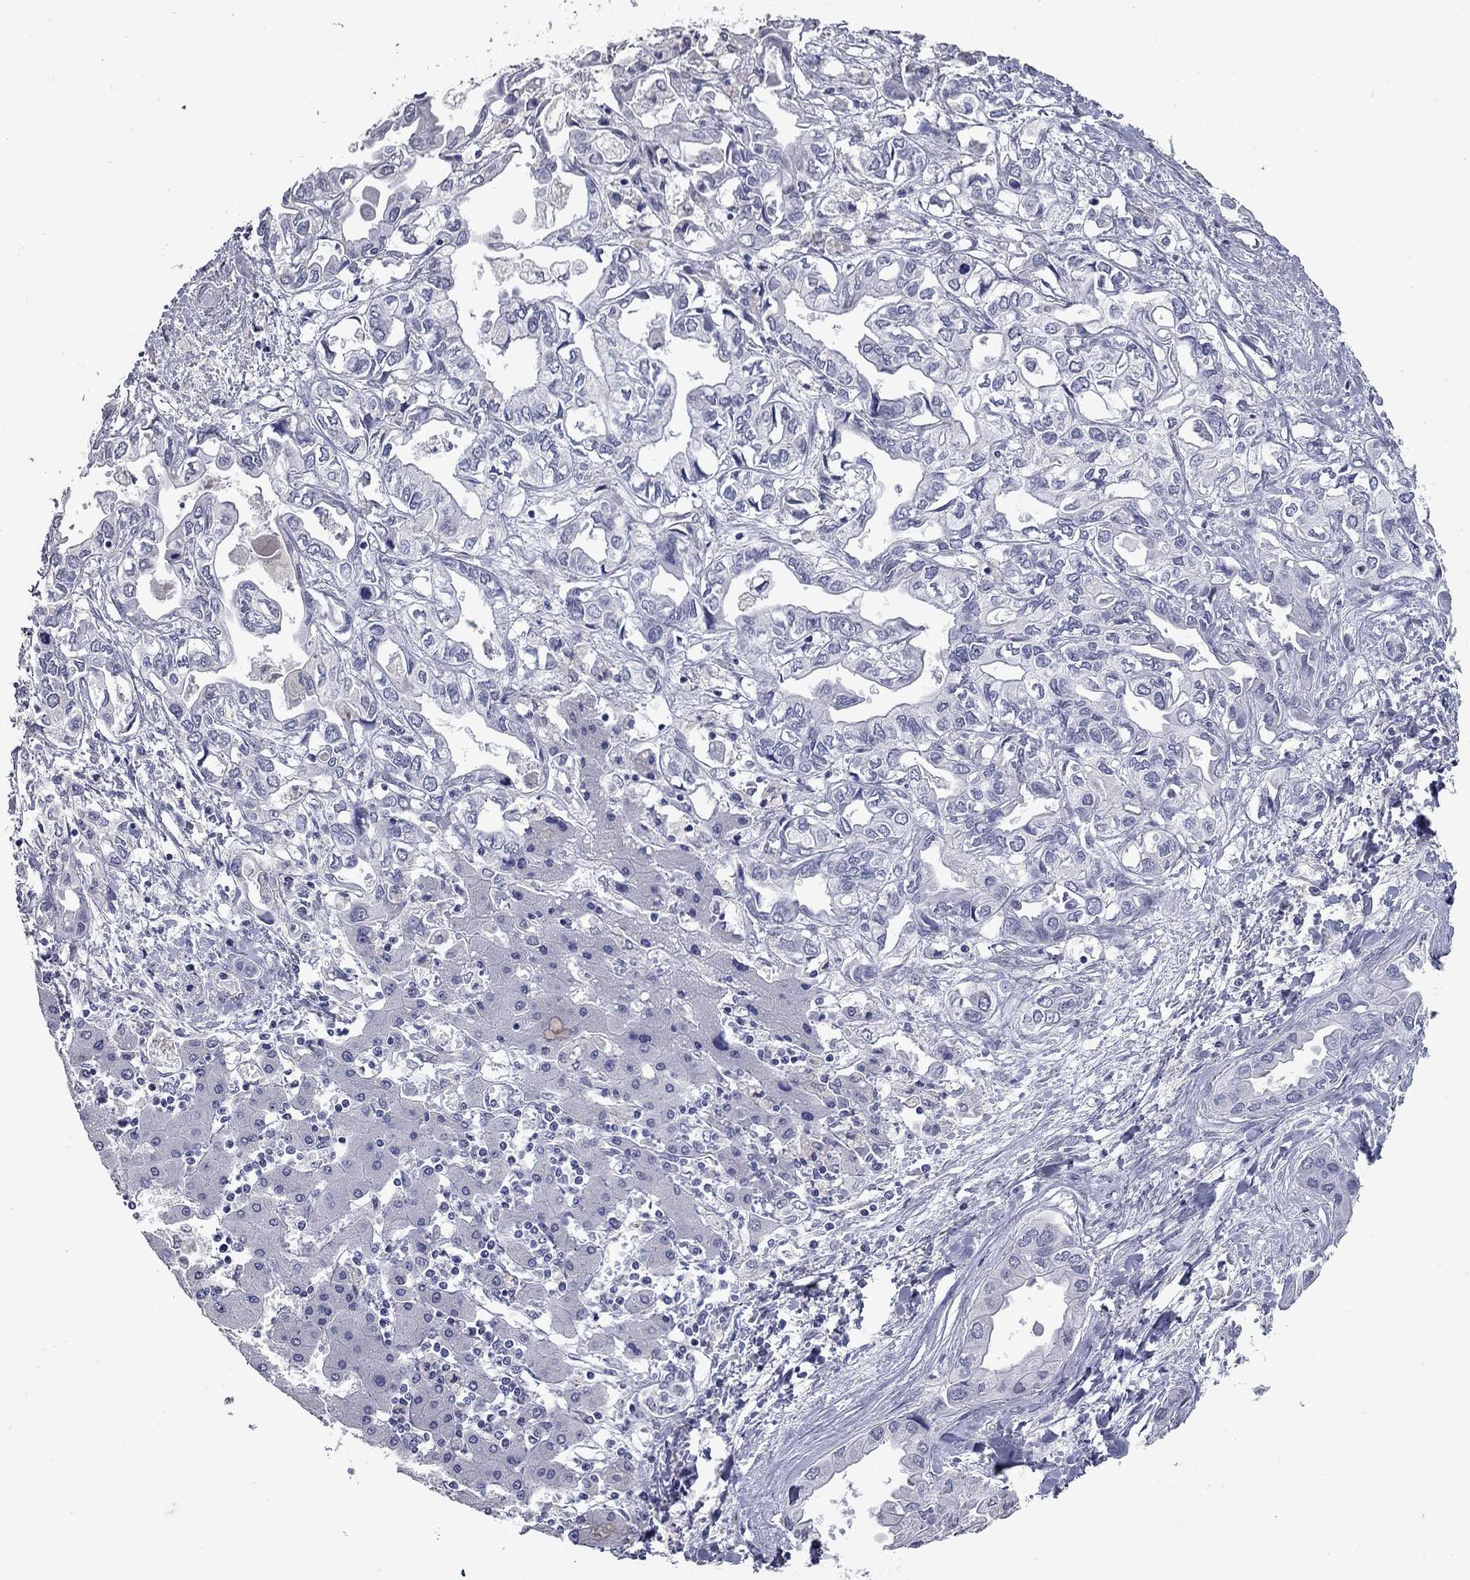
{"staining": {"intensity": "negative", "quantity": "none", "location": "none"}, "tissue": "liver cancer", "cell_type": "Tumor cells", "image_type": "cancer", "snomed": [{"axis": "morphology", "description": "Cholangiocarcinoma"}, {"axis": "topography", "description": "Liver"}], "caption": "Immunohistochemistry (IHC) of human cholangiocarcinoma (liver) displays no expression in tumor cells.", "gene": "SHOC2", "patient": {"sex": "female", "age": 64}}